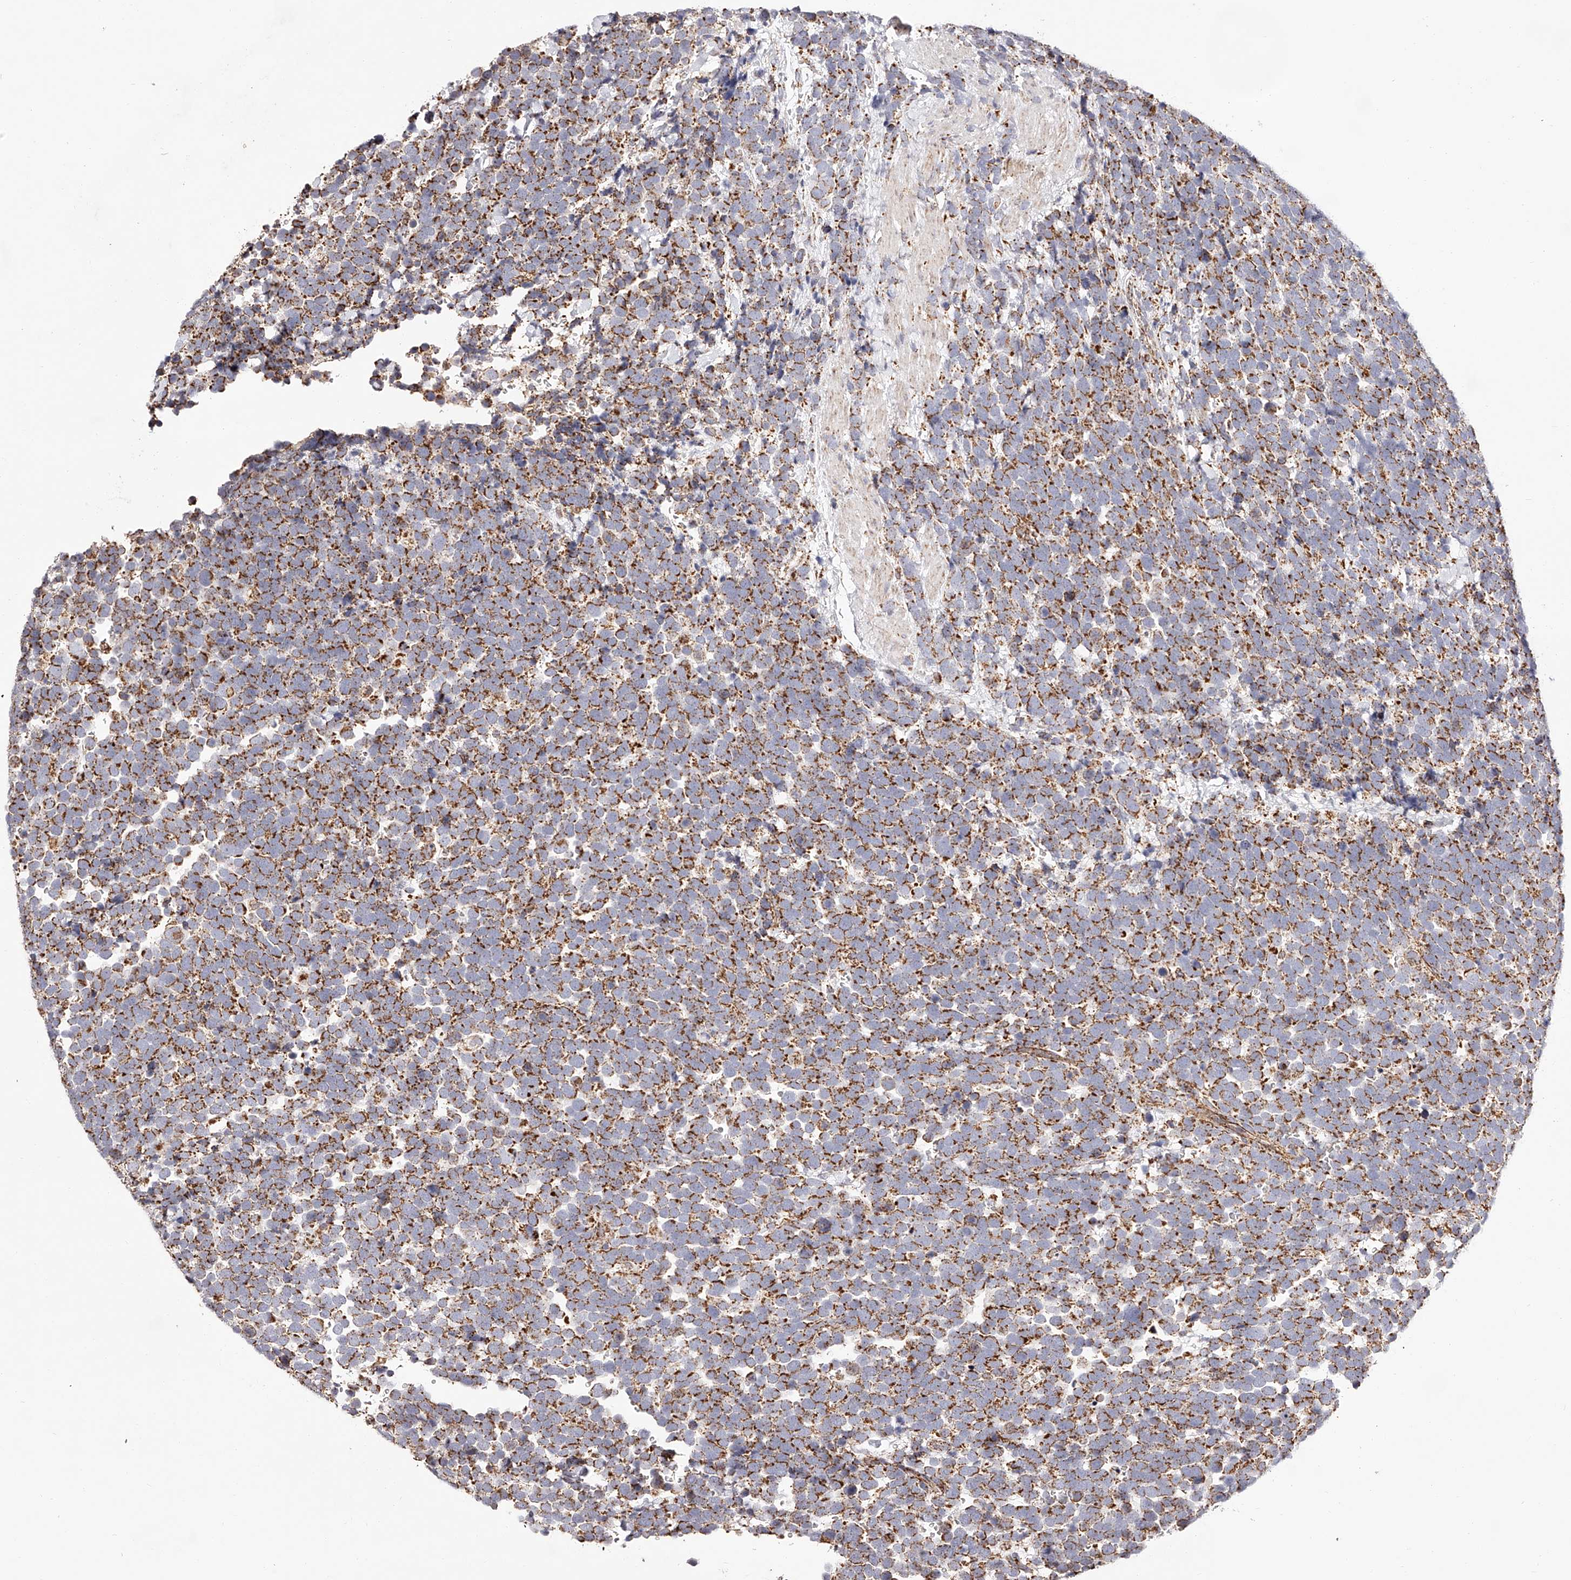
{"staining": {"intensity": "moderate", "quantity": ">75%", "location": "cytoplasmic/membranous"}, "tissue": "urothelial cancer", "cell_type": "Tumor cells", "image_type": "cancer", "snomed": [{"axis": "morphology", "description": "Urothelial carcinoma, High grade"}, {"axis": "topography", "description": "Urinary bladder"}], "caption": "DAB immunohistochemical staining of urothelial cancer exhibits moderate cytoplasmic/membranous protein staining in approximately >75% of tumor cells. The protein of interest is shown in brown color, while the nuclei are stained blue.", "gene": "NDUFV3", "patient": {"sex": "female", "age": 82}}